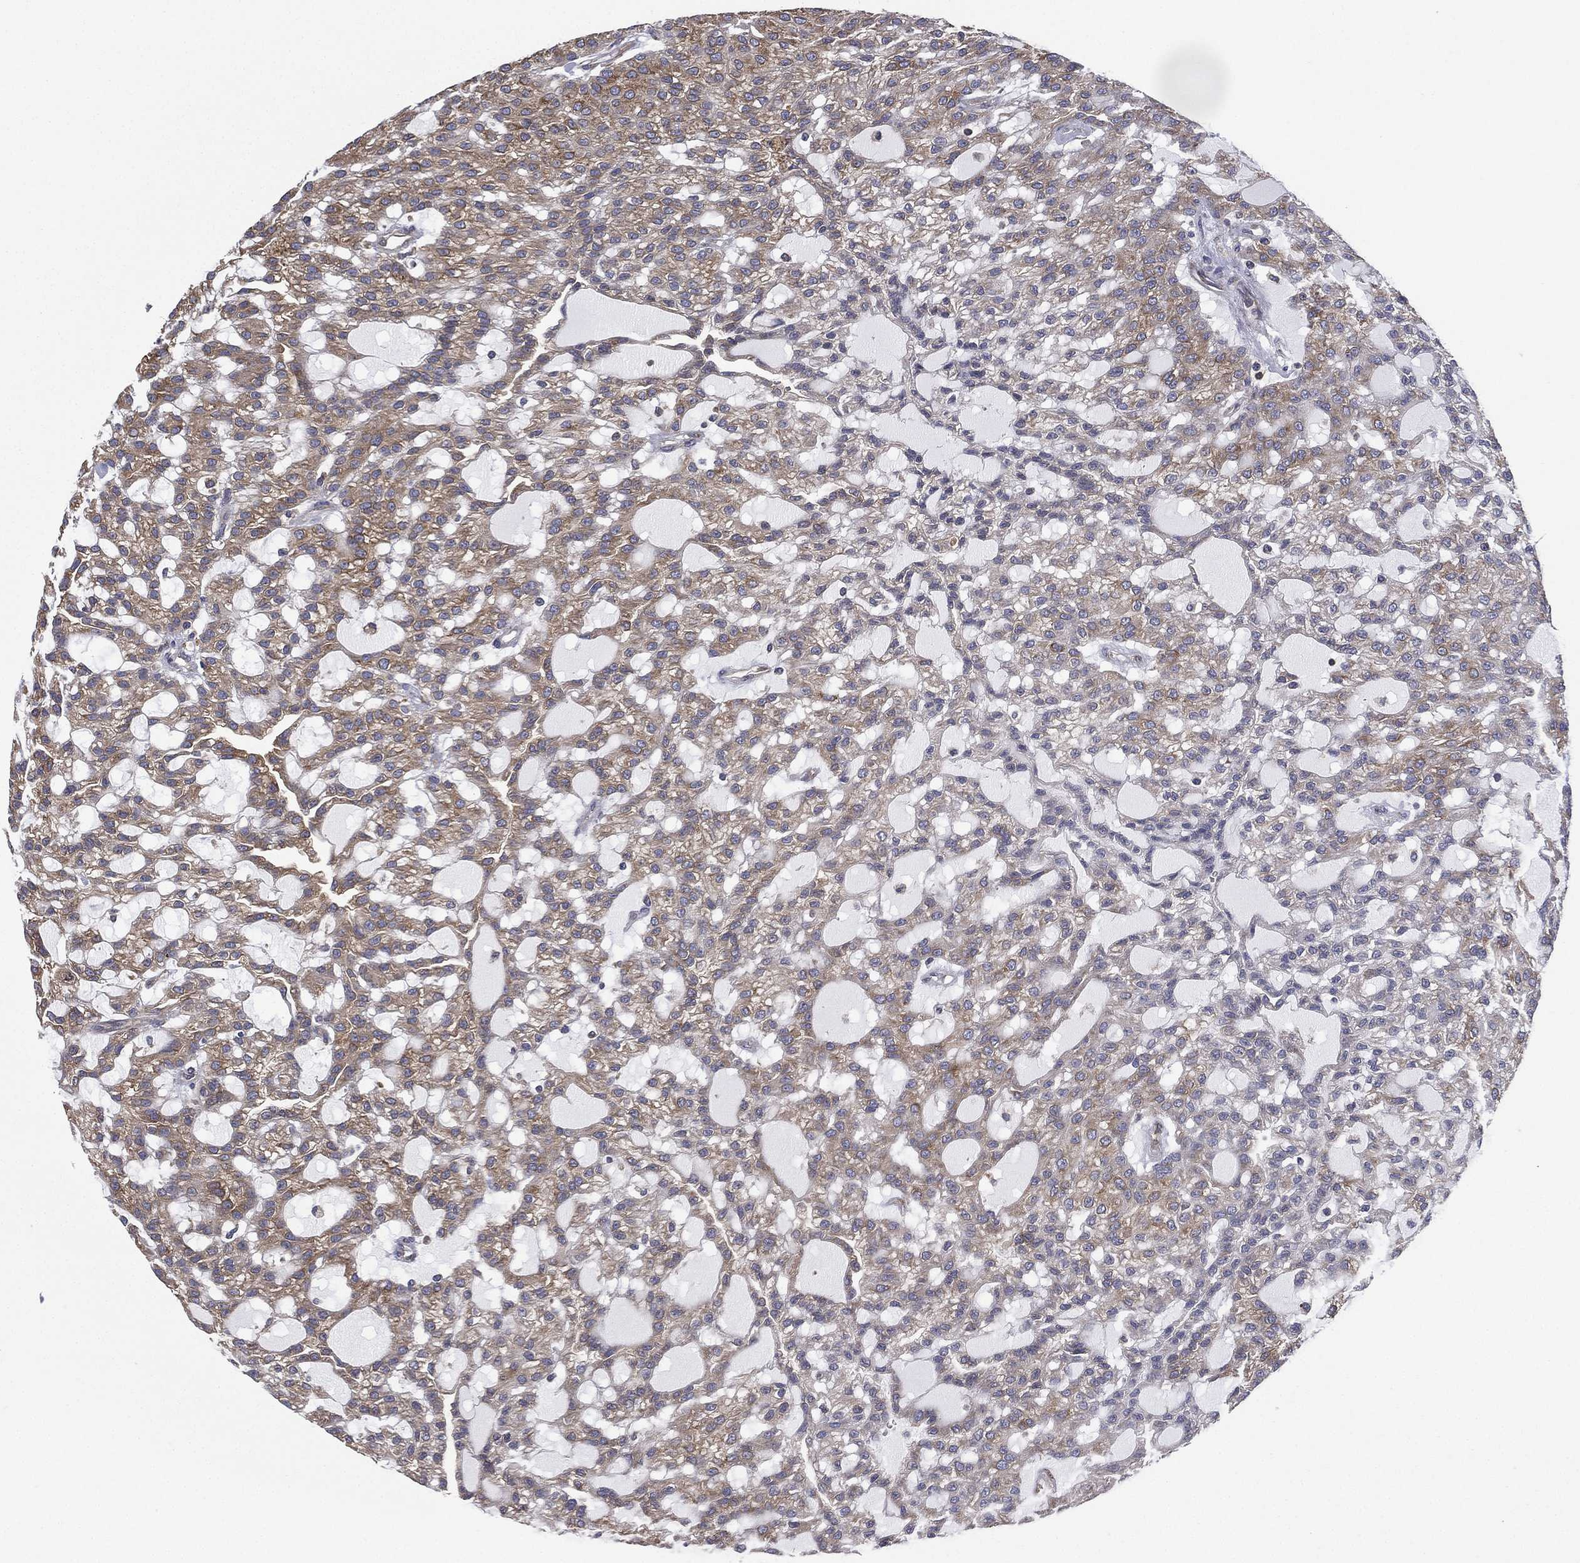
{"staining": {"intensity": "moderate", "quantity": "<25%", "location": "cytoplasmic/membranous"}, "tissue": "renal cancer", "cell_type": "Tumor cells", "image_type": "cancer", "snomed": [{"axis": "morphology", "description": "Adenocarcinoma, NOS"}, {"axis": "topography", "description": "Kidney"}], "caption": "IHC (DAB) staining of renal cancer (adenocarcinoma) shows moderate cytoplasmic/membranous protein expression in approximately <25% of tumor cells.", "gene": "FARSA", "patient": {"sex": "male", "age": 63}}